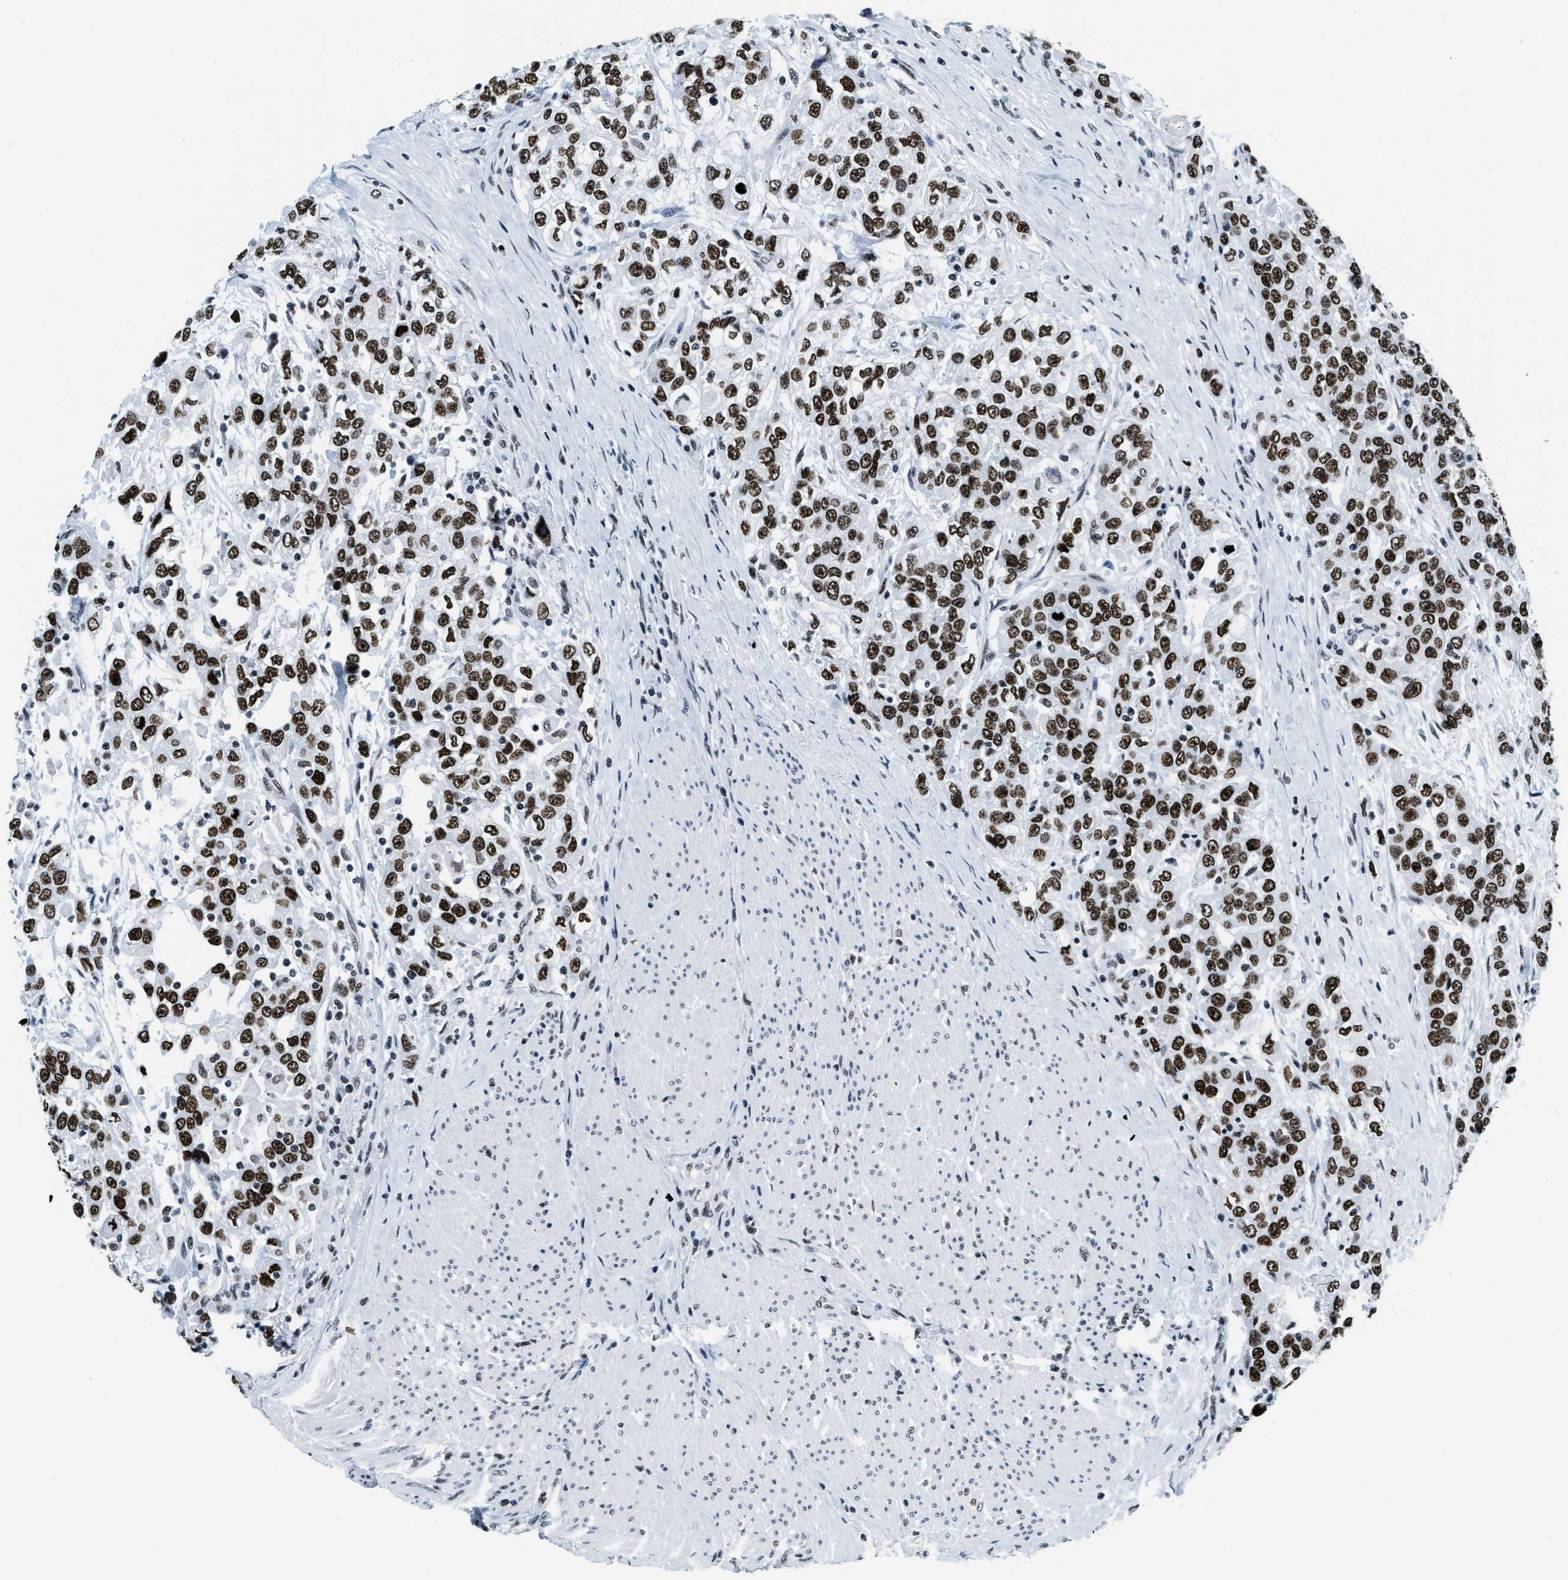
{"staining": {"intensity": "strong", "quantity": ">75%", "location": "nuclear"}, "tissue": "urothelial cancer", "cell_type": "Tumor cells", "image_type": "cancer", "snomed": [{"axis": "morphology", "description": "Urothelial carcinoma, High grade"}, {"axis": "topography", "description": "Urinary bladder"}], "caption": "Immunohistochemical staining of urothelial cancer displays strong nuclear protein staining in approximately >75% of tumor cells. (Stains: DAB (3,3'-diaminobenzidine) in brown, nuclei in blue, Microscopy: brightfield microscopy at high magnification).", "gene": "TOP1", "patient": {"sex": "female", "age": 80}}